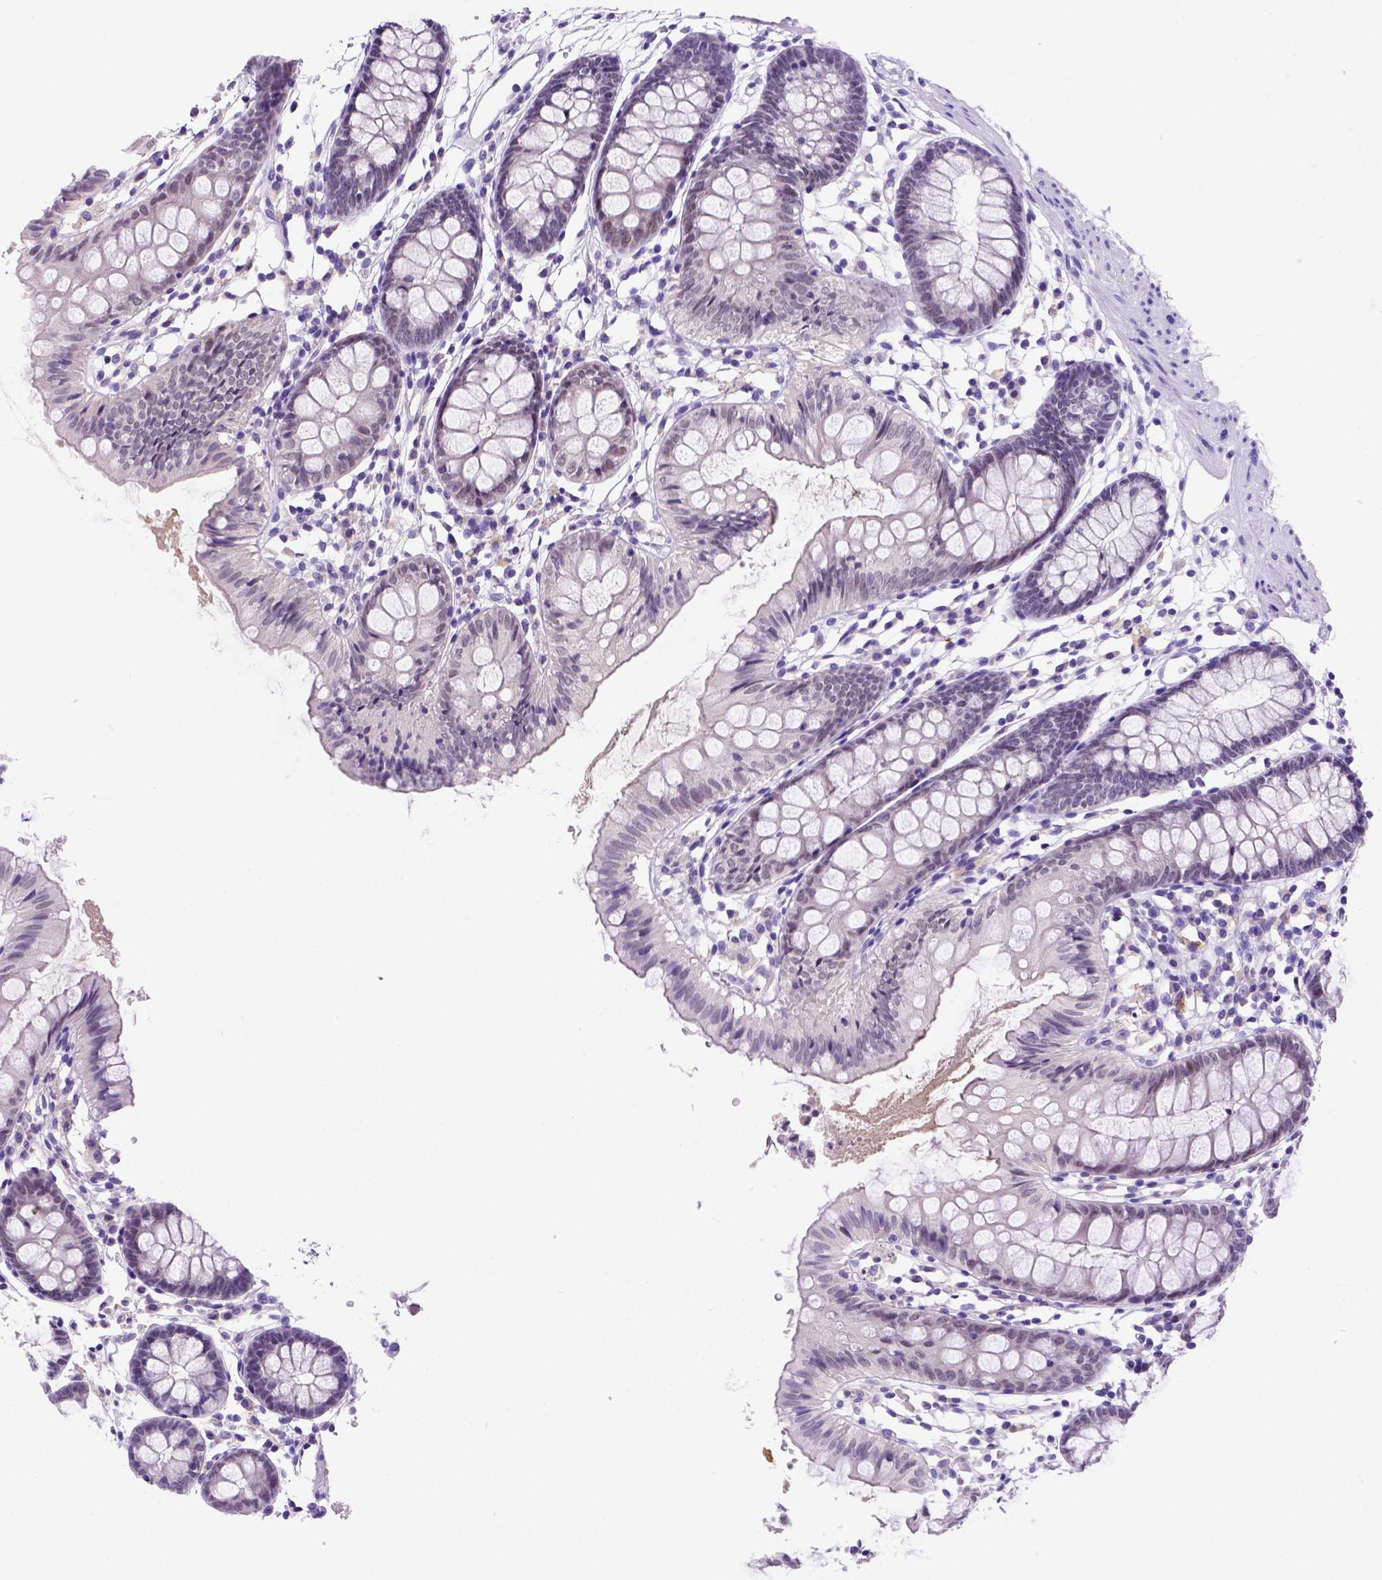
{"staining": {"intensity": "negative", "quantity": "none", "location": "none"}, "tissue": "colon", "cell_type": "Endothelial cells", "image_type": "normal", "snomed": [{"axis": "morphology", "description": "Normal tissue, NOS"}, {"axis": "topography", "description": "Colon"}], "caption": "High magnification brightfield microscopy of unremarkable colon stained with DAB (3,3'-diaminobenzidine) (brown) and counterstained with hematoxylin (blue): endothelial cells show no significant positivity. (Stains: DAB (3,3'-diaminobenzidine) immunohistochemistry with hematoxylin counter stain, Microscopy: brightfield microscopy at high magnification).", "gene": "FAM81B", "patient": {"sex": "female", "age": 84}}